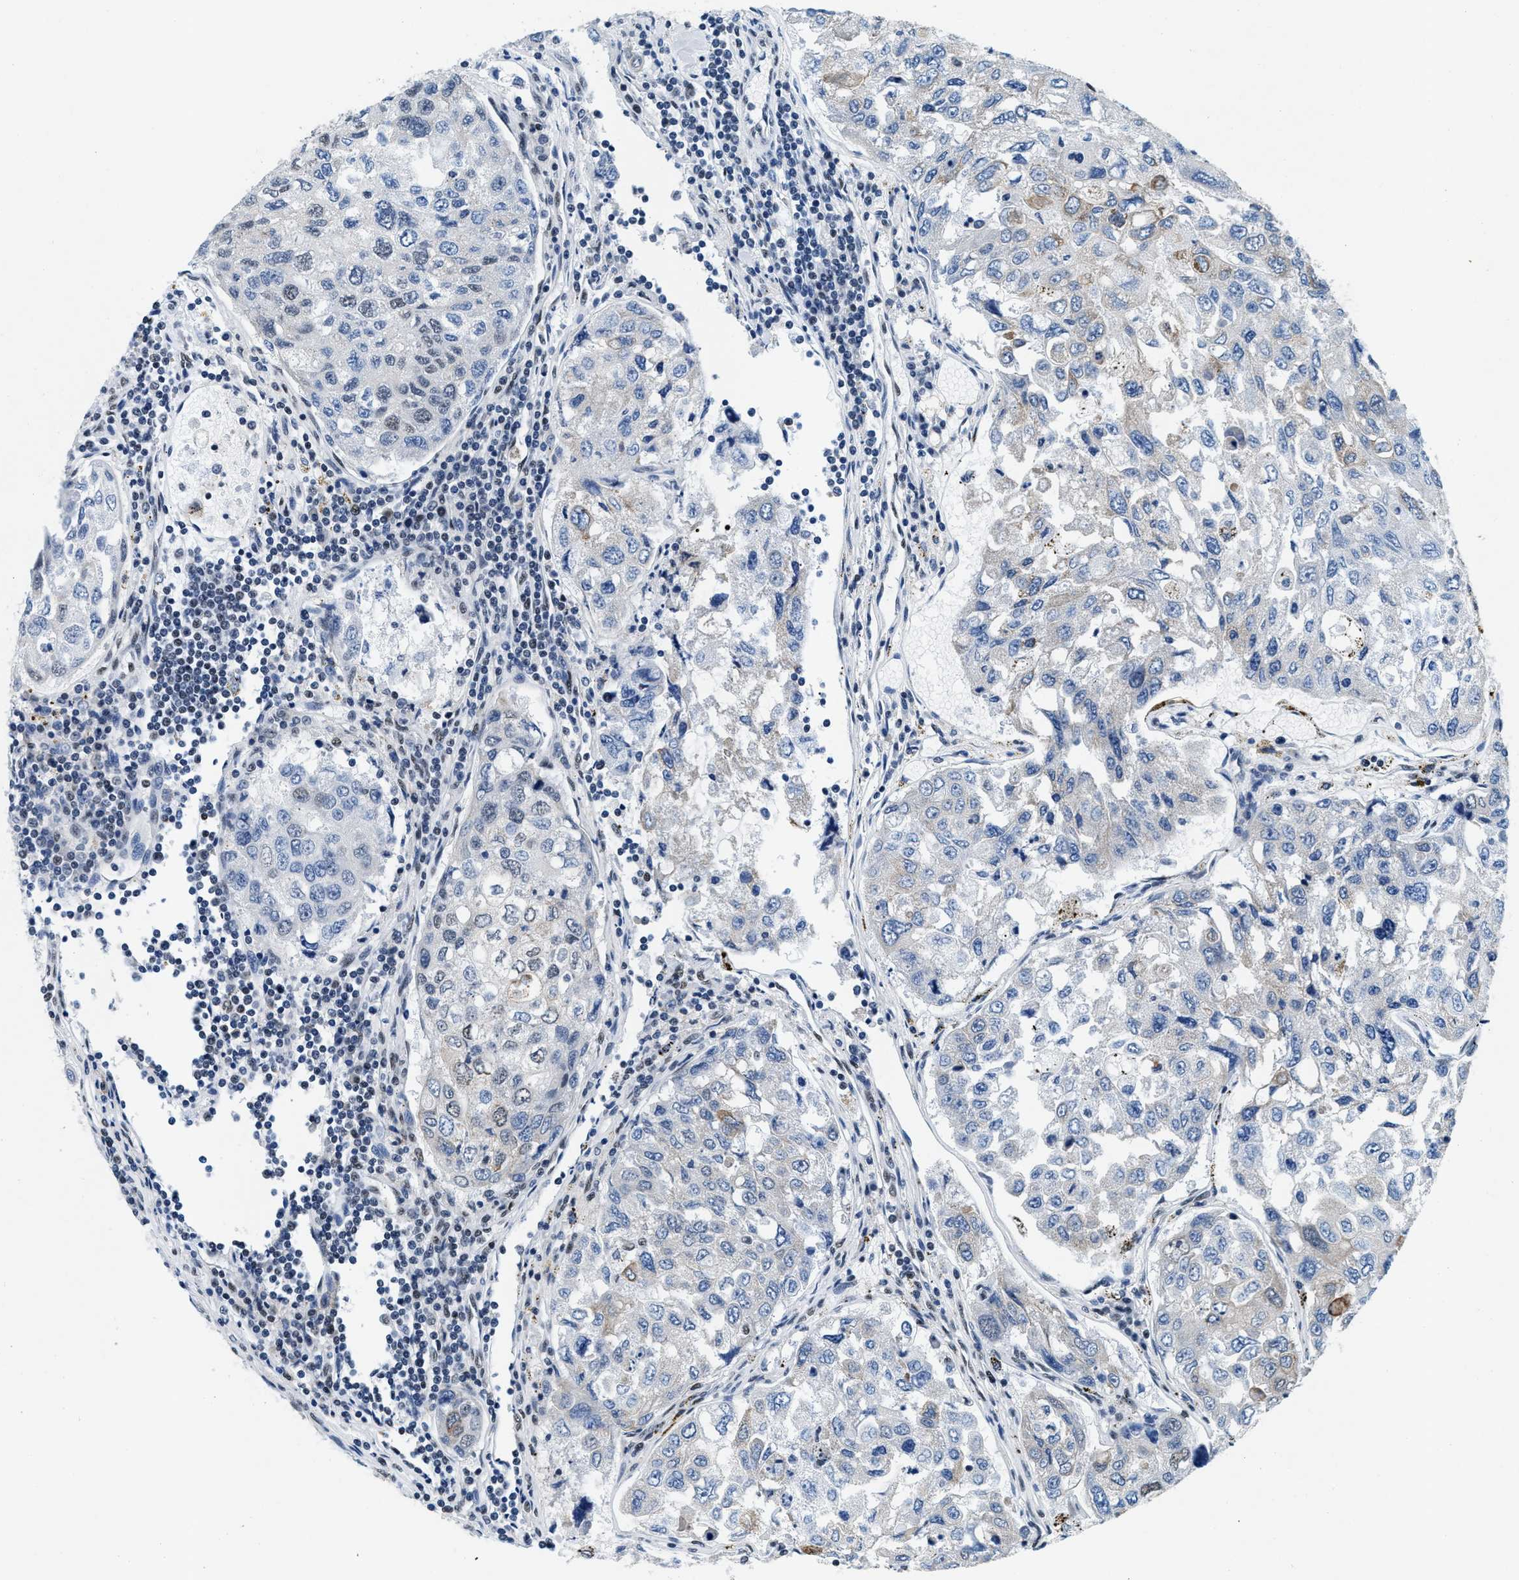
{"staining": {"intensity": "weak", "quantity": "<25%", "location": "cytoplasmic/membranous,nuclear"}, "tissue": "urothelial cancer", "cell_type": "Tumor cells", "image_type": "cancer", "snomed": [{"axis": "morphology", "description": "Urothelial carcinoma, High grade"}, {"axis": "topography", "description": "Lymph node"}, {"axis": "topography", "description": "Urinary bladder"}], "caption": "The image displays no significant positivity in tumor cells of high-grade urothelial carcinoma.", "gene": "ATF2", "patient": {"sex": "male", "age": 51}}